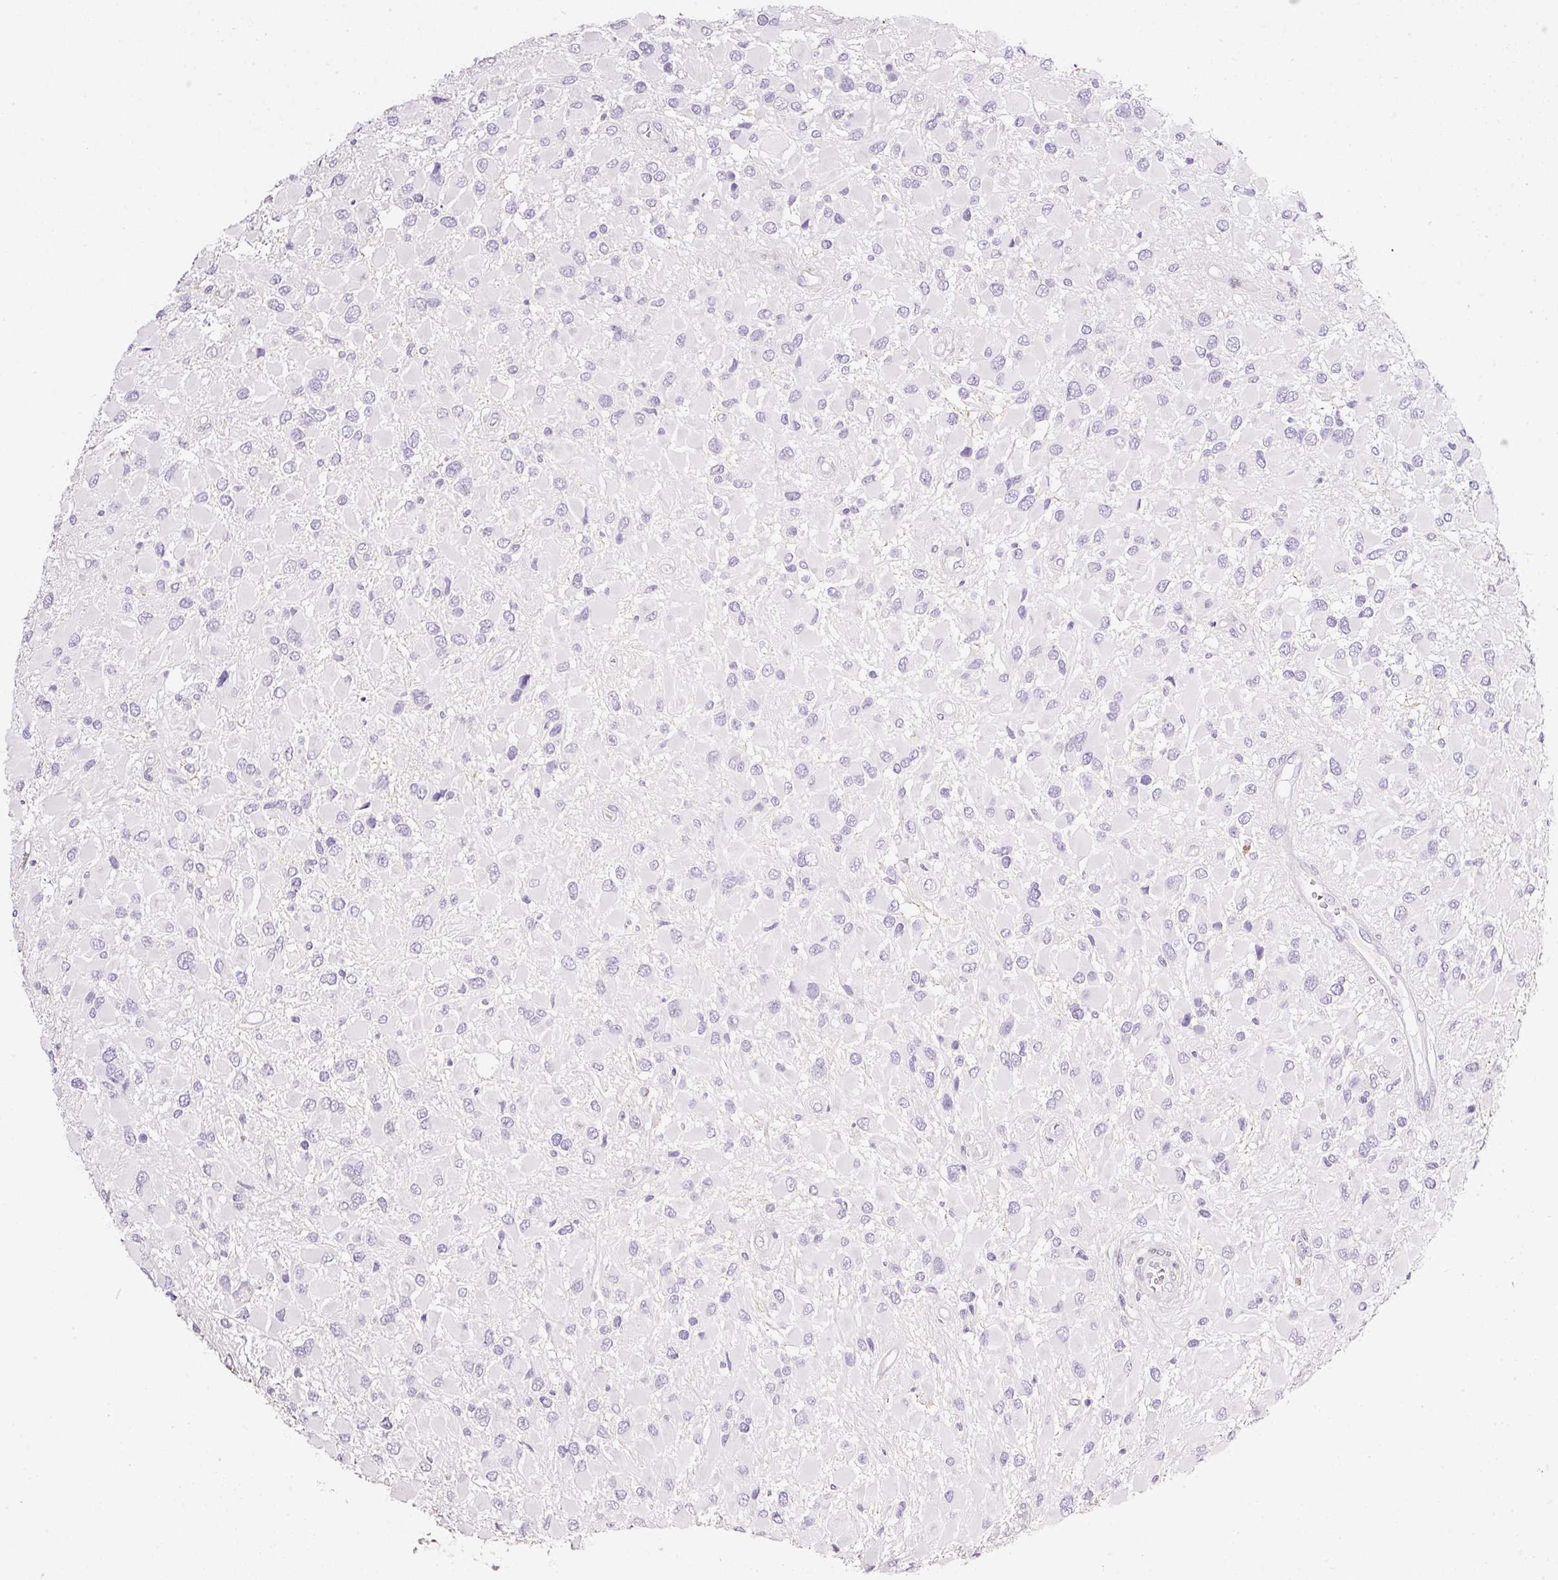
{"staining": {"intensity": "negative", "quantity": "none", "location": "none"}, "tissue": "glioma", "cell_type": "Tumor cells", "image_type": "cancer", "snomed": [{"axis": "morphology", "description": "Glioma, malignant, High grade"}, {"axis": "topography", "description": "Brain"}], "caption": "High power microscopy micrograph of an immunohistochemistry (IHC) photomicrograph of high-grade glioma (malignant), revealing no significant staining in tumor cells. (IHC, brightfield microscopy, high magnification).", "gene": "CYB561A3", "patient": {"sex": "male", "age": 53}}